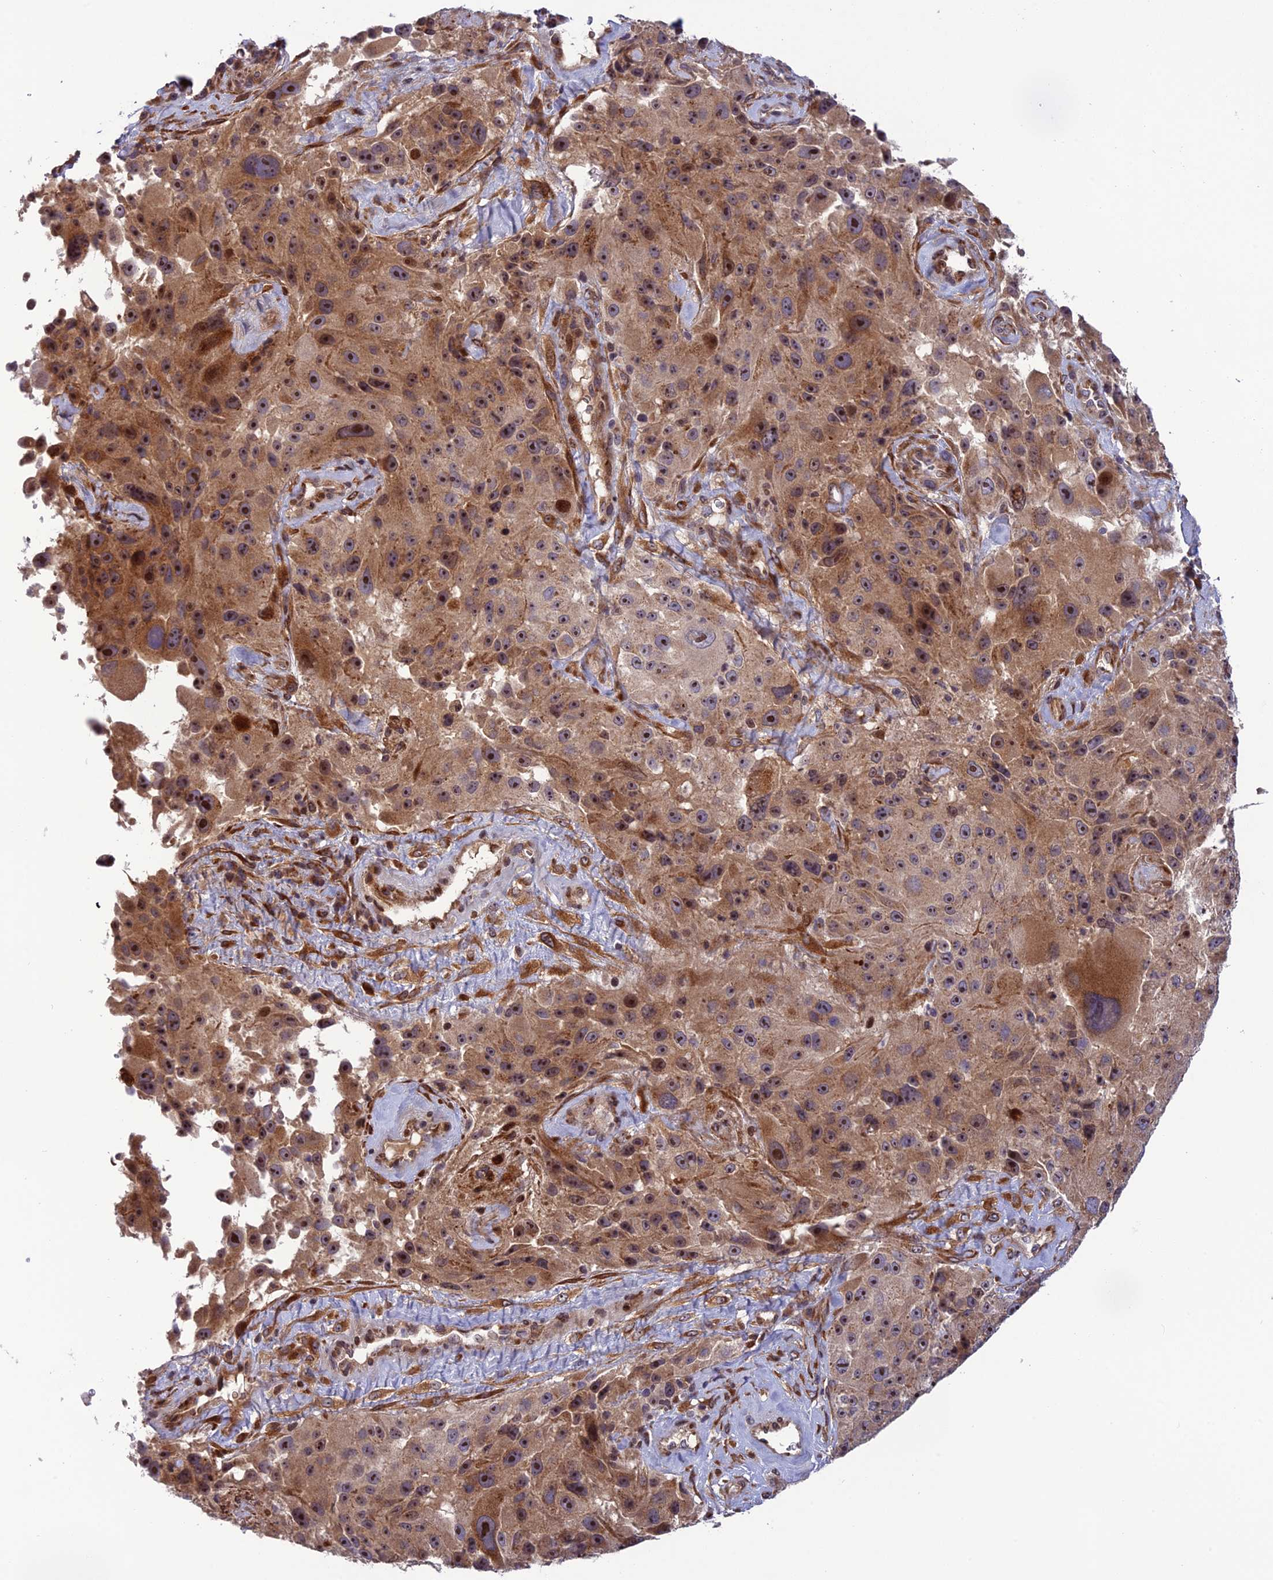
{"staining": {"intensity": "moderate", "quantity": "25%-75%", "location": "cytoplasmic/membranous,nuclear"}, "tissue": "melanoma", "cell_type": "Tumor cells", "image_type": "cancer", "snomed": [{"axis": "morphology", "description": "Malignant melanoma, Metastatic site"}, {"axis": "topography", "description": "Lymph node"}], "caption": "IHC (DAB) staining of melanoma displays moderate cytoplasmic/membranous and nuclear protein positivity in approximately 25%-75% of tumor cells. (IHC, brightfield microscopy, high magnification).", "gene": "SMIM7", "patient": {"sex": "male", "age": 62}}